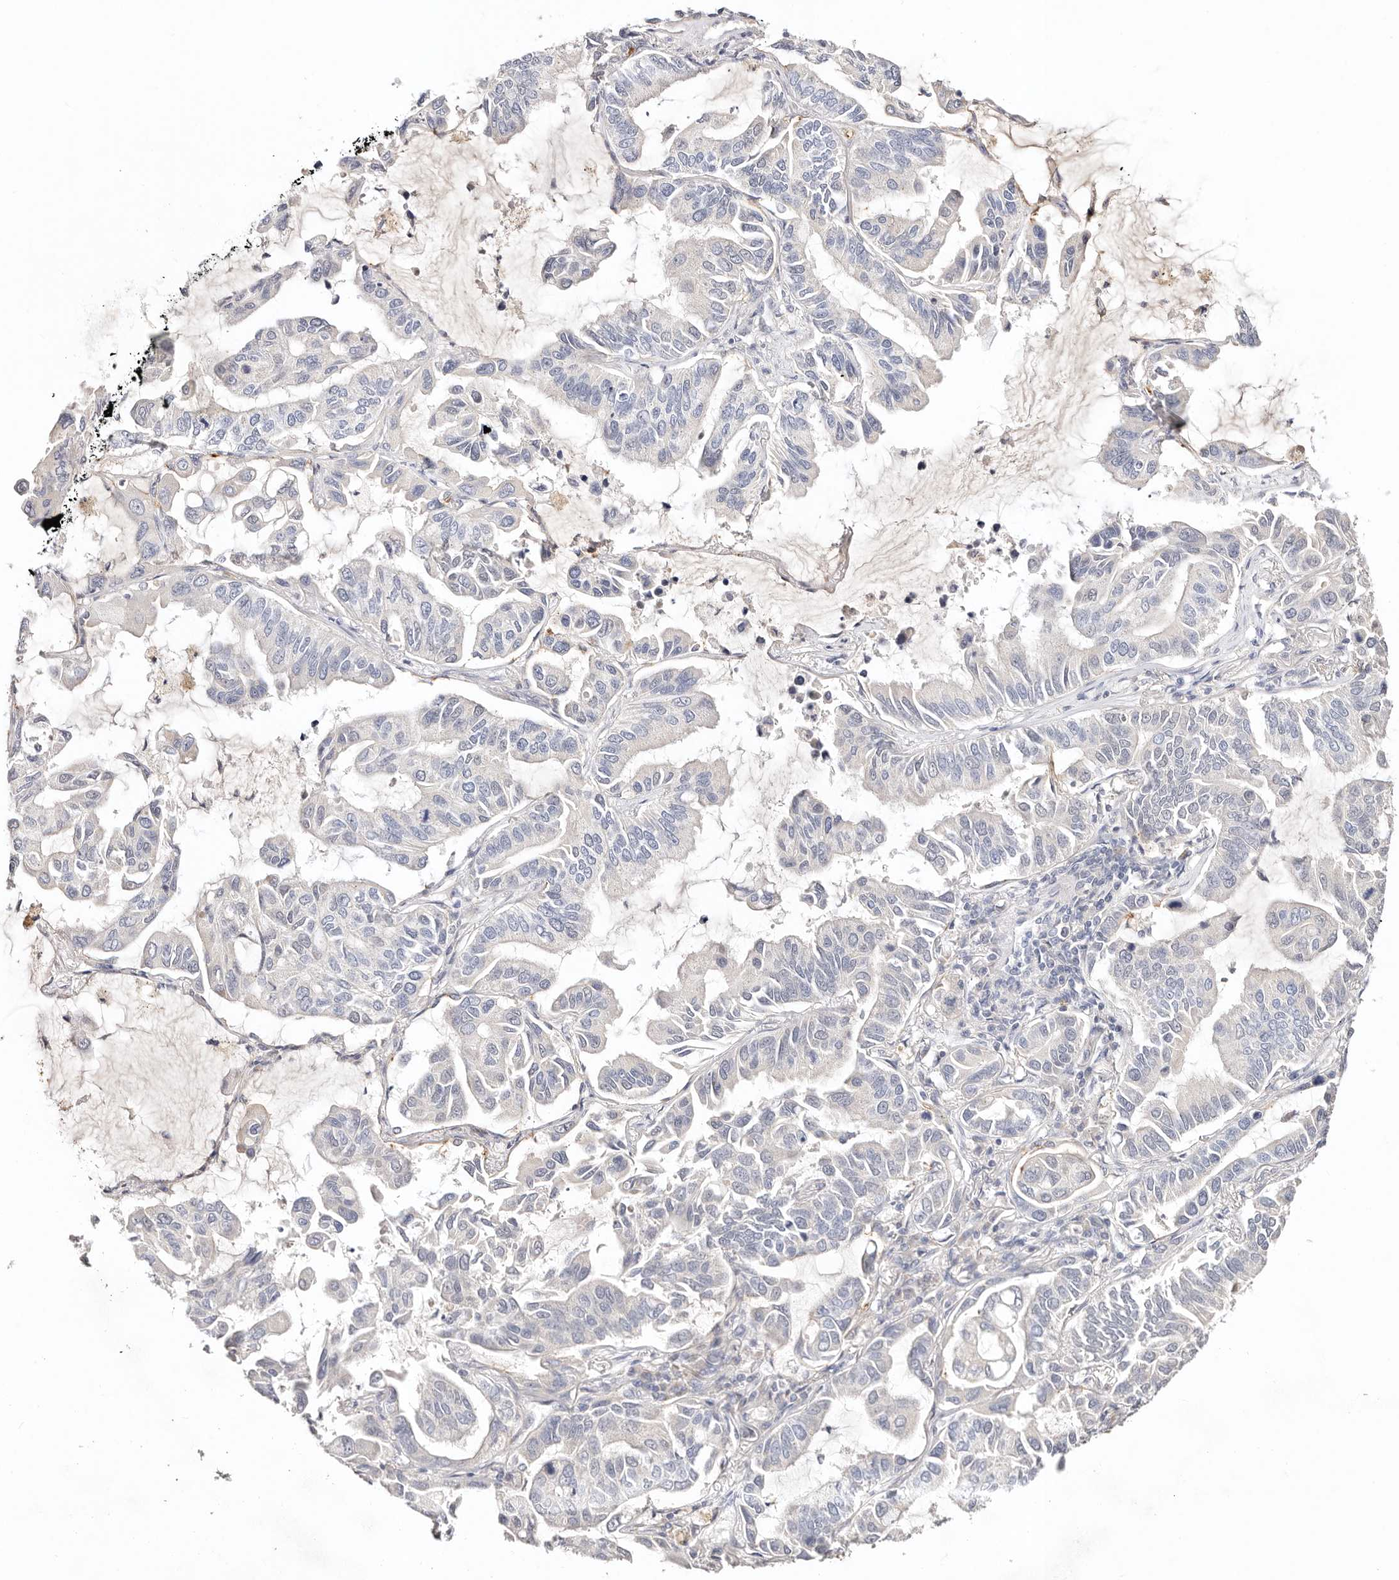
{"staining": {"intensity": "negative", "quantity": "none", "location": "none"}, "tissue": "lung cancer", "cell_type": "Tumor cells", "image_type": "cancer", "snomed": [{"axis": "morphology", "description": "Adenocarcinoma, NOS"}, {"axis": "topography", "description": "Lung"}], "caption": "DAB (3,3'-diaminobenzidine) immunohistochemical staining of lung cancer demonstrates no significant staining in tumor cells.", "gene": "DNASE1", "patient": {"sex": "male", "age": 64}}